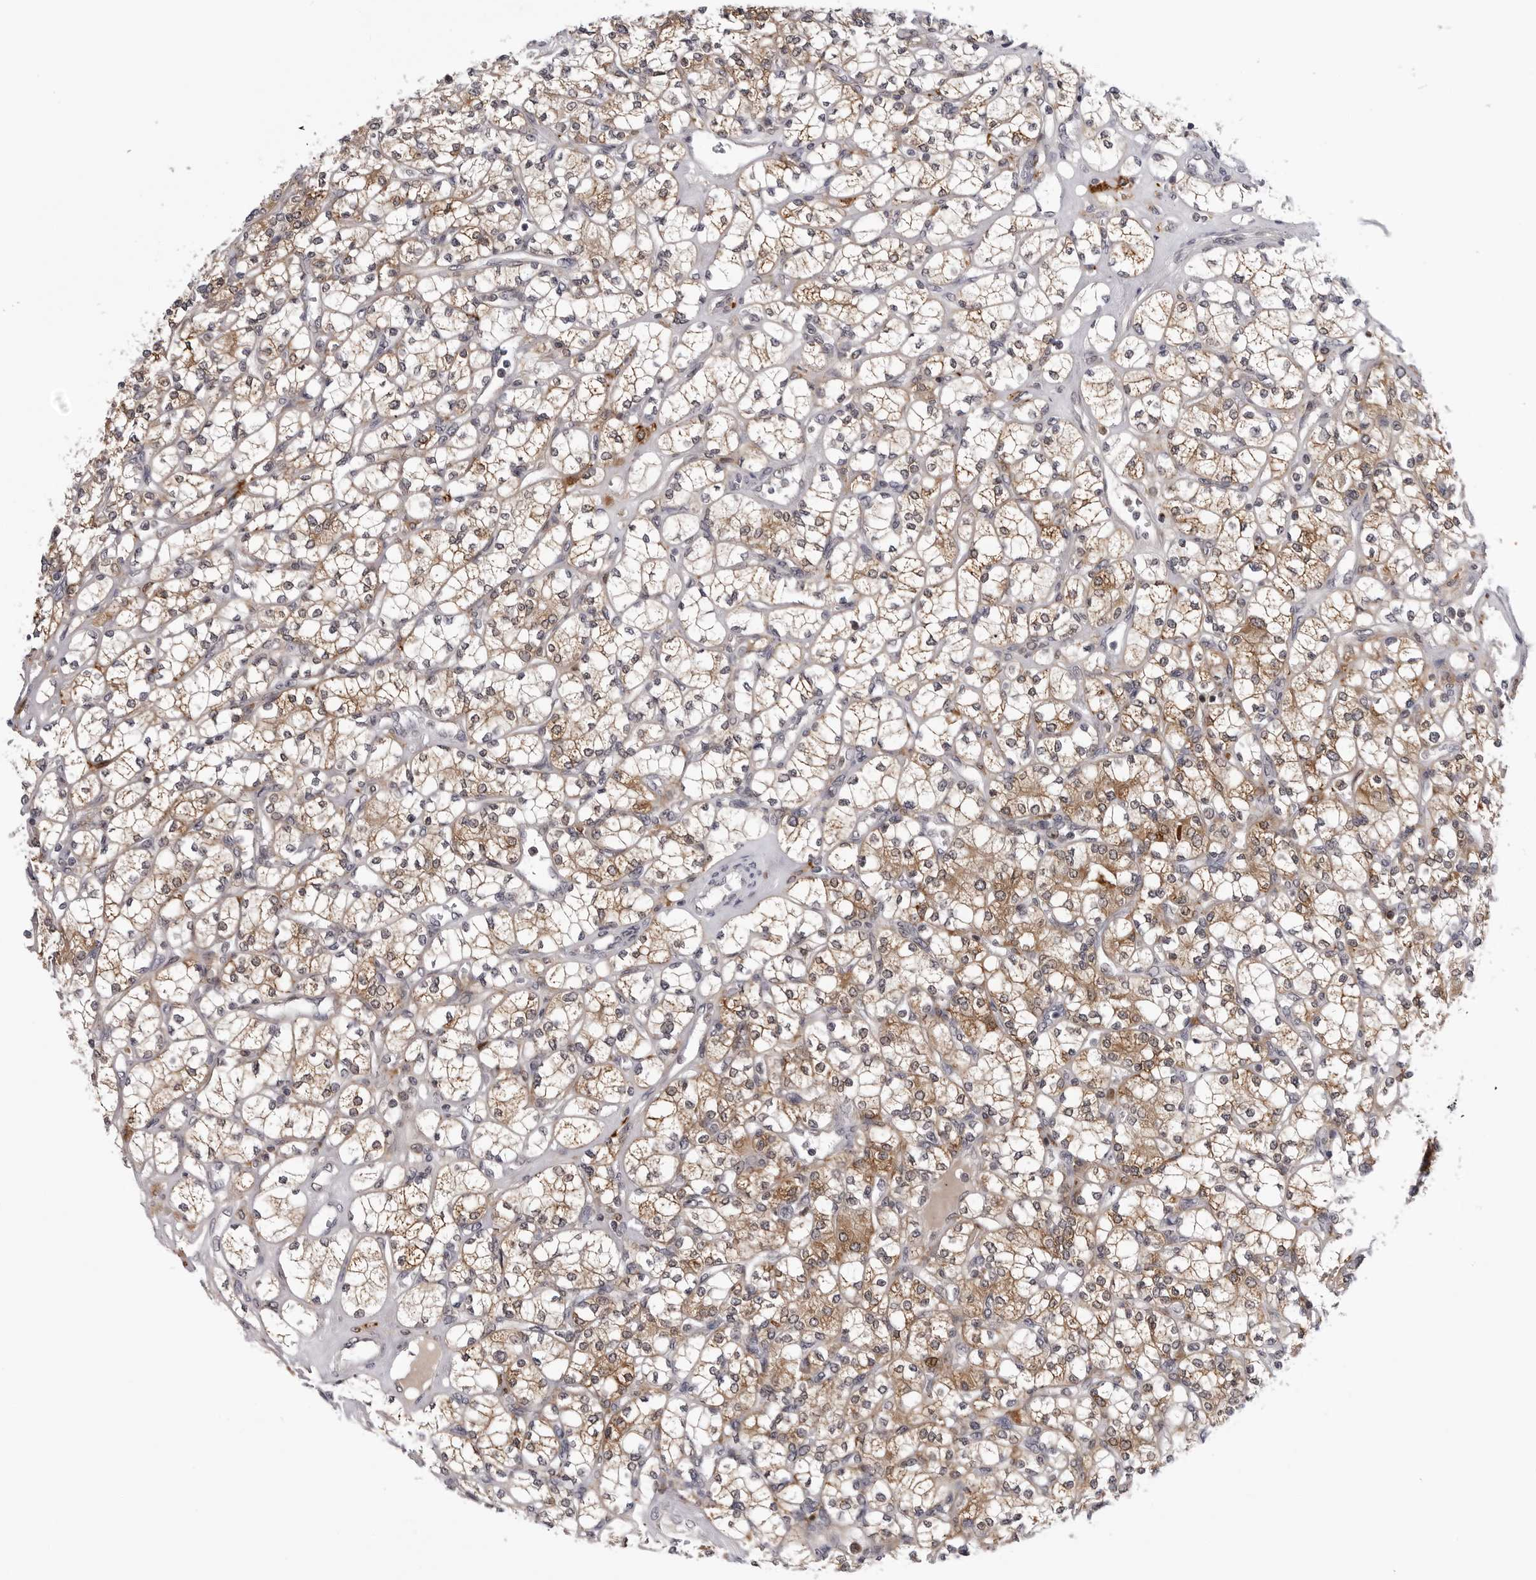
{"staining": {"intensity": "moderate", "quantity": ">75%", "location": "cytoplasmic/membranous"}, "tissue": "renal cancer", "cell_type": "Tumor cells", "image_type": "cancer", "snomed": [{"axis": "morphology", "description": "Adenocarcinoma, NOS"}, {"axis": "topography", "description": "Kidney"}], "caption": "Adenocarcinoma (renal) tissue reveals moderate cytoplasmic/membranous expression in about >75% of tumor cells, visualized by immunohistochemistry.", "gene": "CDK20", "patient": {"sex": "male", "age": 77}}